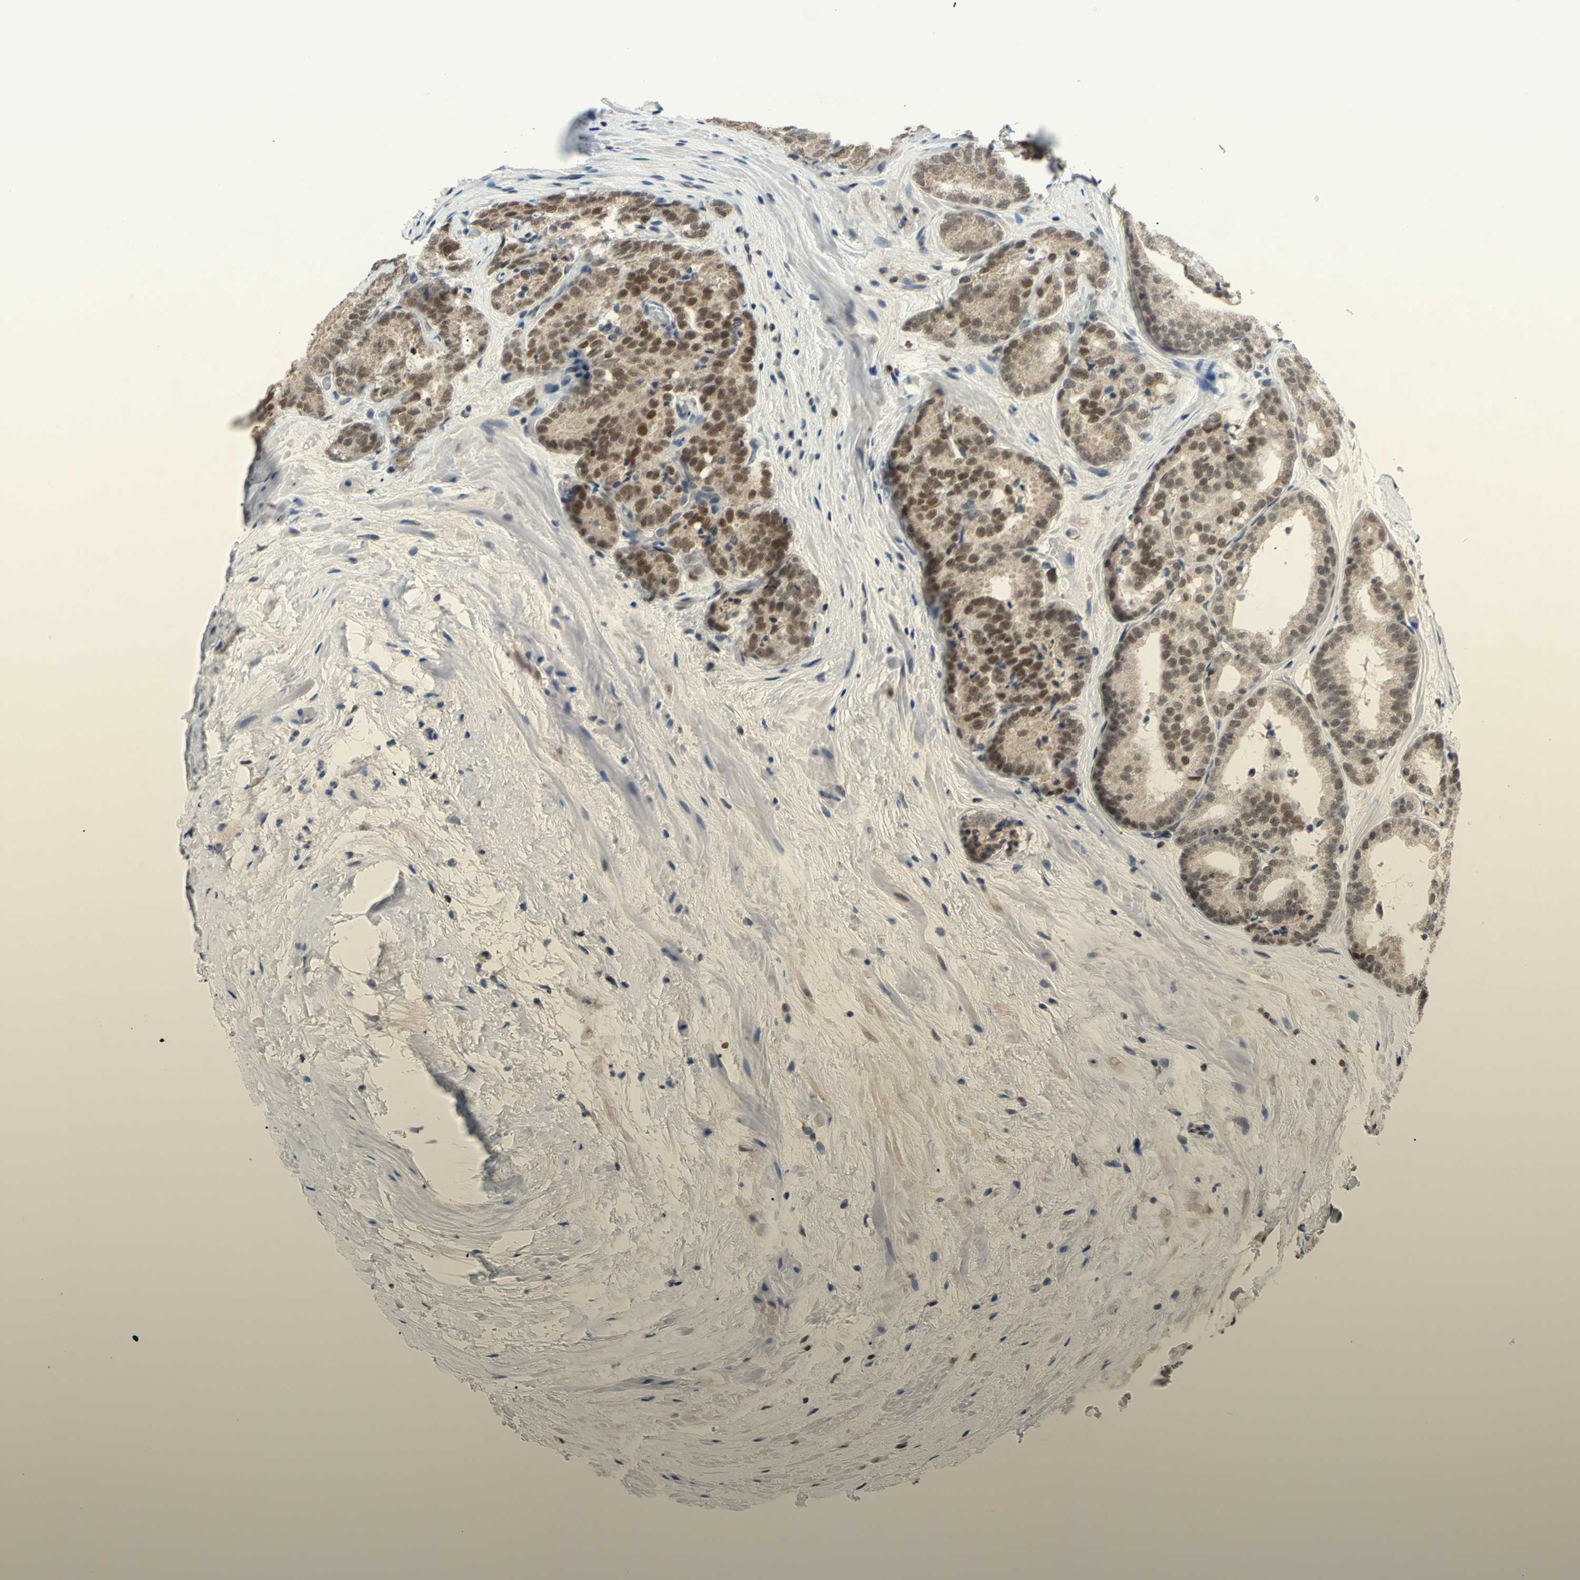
{"staining": {"intensity": "weak", "quantity": ">75%", "location": "cytoplasmic/membranous,nuclear"}, "tissue": "prostate cancer", "cell_type": "Tumor cells", "image_type": "cancer", "snomed": [{"axis": "morphology", "description": "Adenocarcinoma, High grade"}, {"axis": "topography", "description": "Prostate"}], "caption": "Immunohistochemistry histopathology image of human adenocarcinoma (high-grade) (prostate) stained for a protein (brown), which shows low levels of weak cytoplasmic/membranous and nuclear expression in approximately >75% of tumor cells.", "gene": "SP4", "patient": {"sex": "male", "age": 64}}